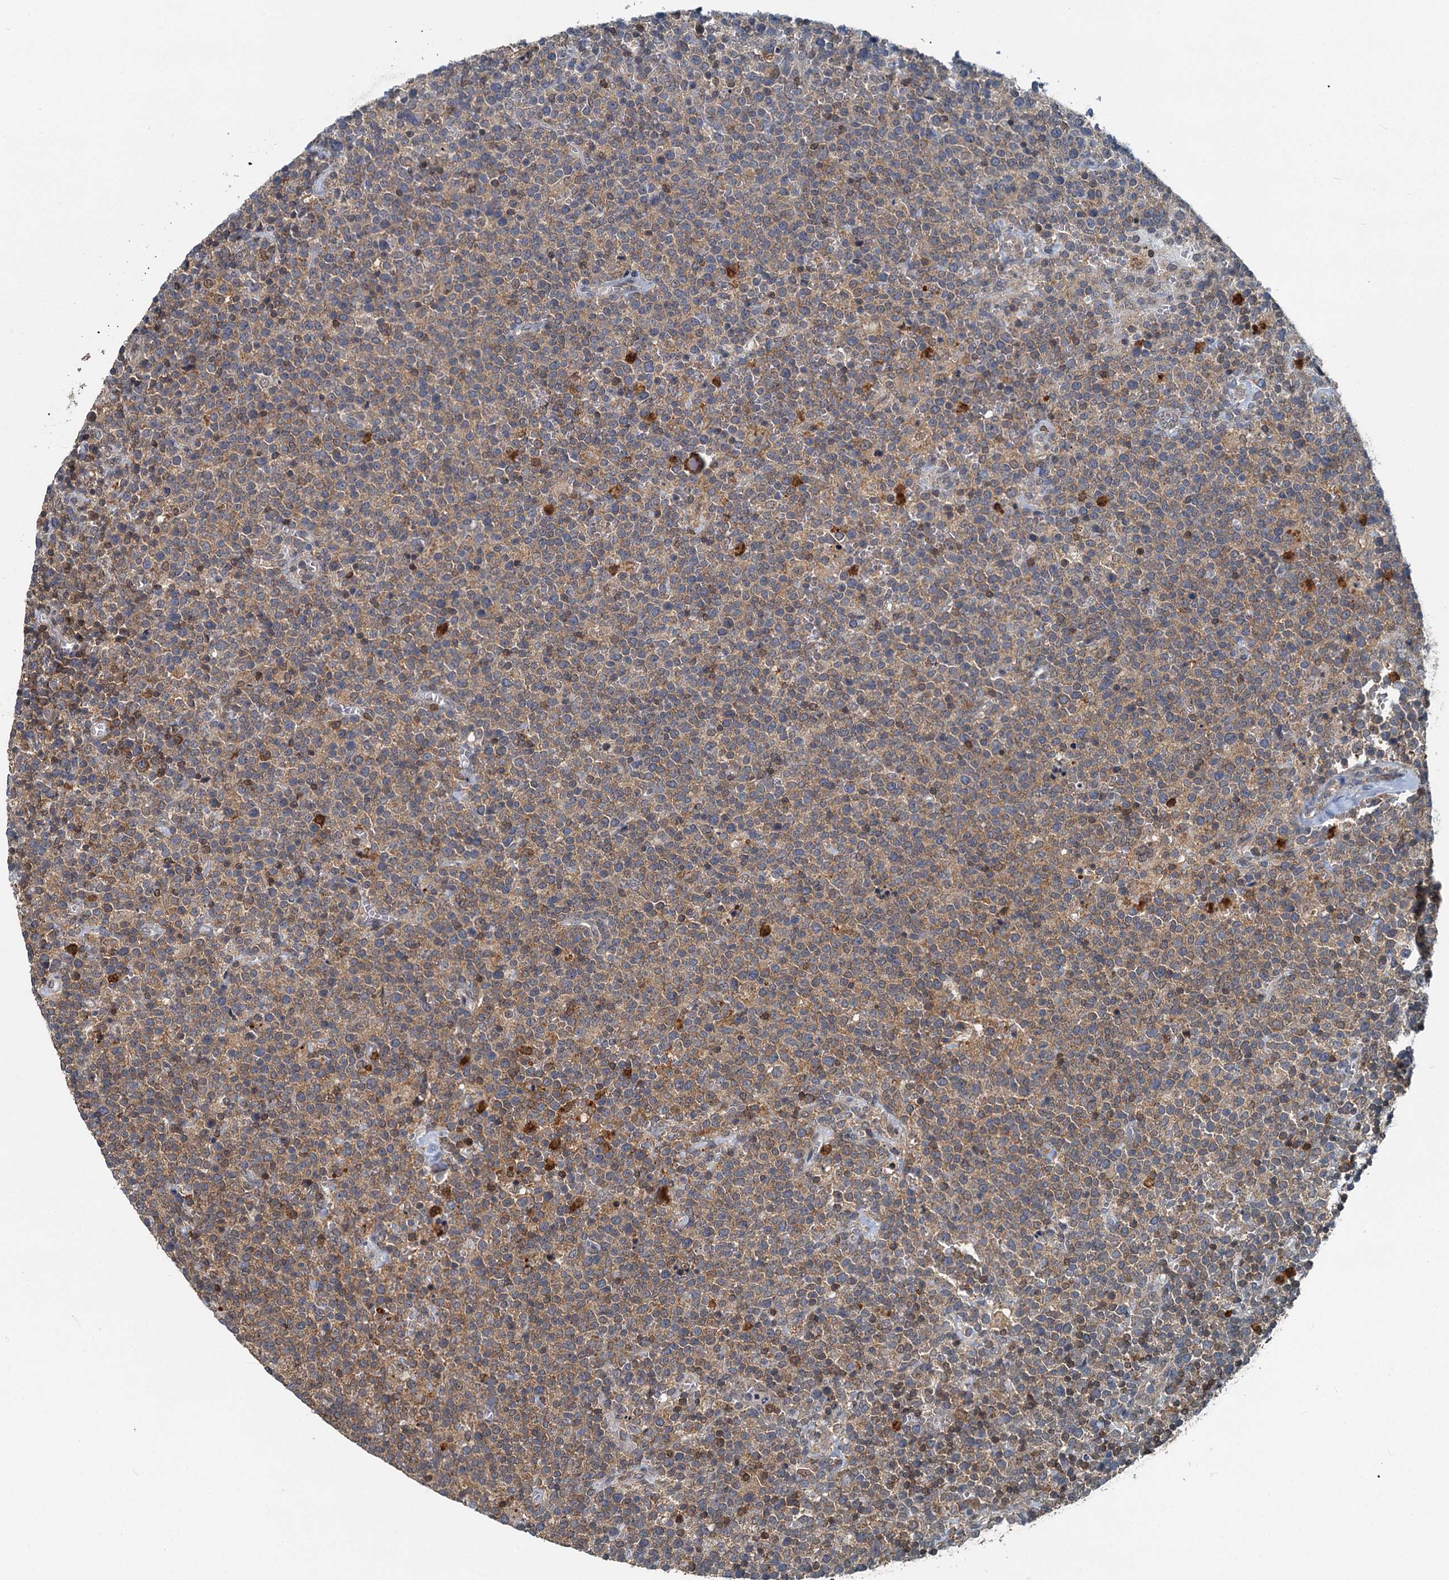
{"staining": {"intensity": "moderate", "quantity": "25%-75%", "location": "cytoplasmic/membranous"}, "tissue": "lymphoma", "cell_type": "Tumor cells", "image_type": "cancer", "snomed": [{"axis": "morphology", "description": "Malignant lymphoma, non-Hodgkin's type, High grade"}, {"axis": "topography", "description": "Lymph node"}], "caption": "IHC histopathology image of human high-grade malignant lymphoma, non-Hodgkin's type stained for a protein (brown), which exhibits medium levels of moderate cytoplasmic/membranous positivity in about 25%-75% of tumor cells.", "gene": "GPI", "patient": {"sex": "male", "age": 61}}